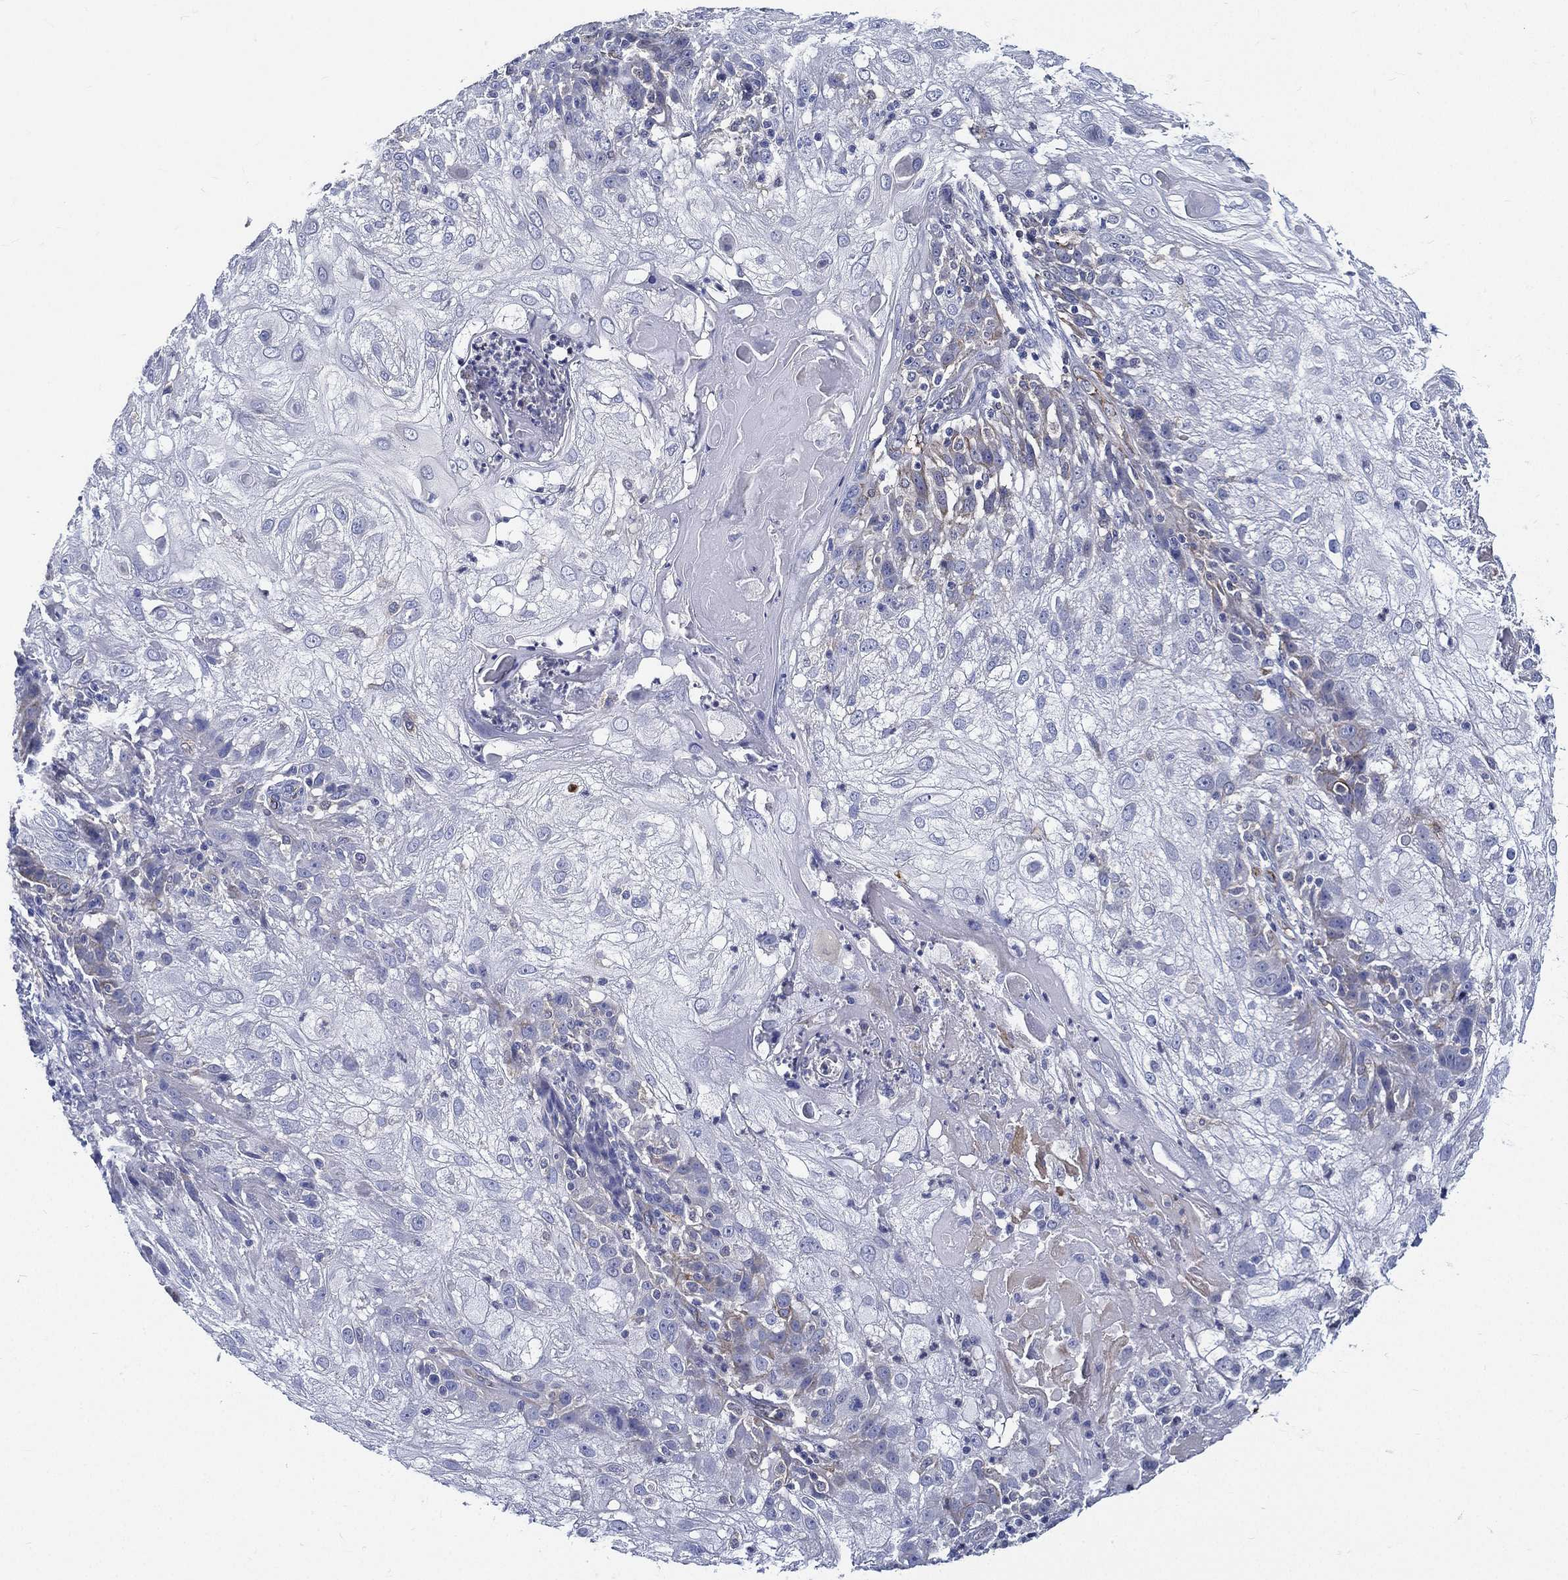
{"staining": {"intensity": "negative", "quantity": "none", "location": "none"}, "tissue": "skin cancer", "cell_type": "Tumor cells", "image_type": "cancer", "snomed": [{"axis": "morphology", "description": "Normal tissue, NOS"}, {"axis": "morphology", "description": "Squamous cell carcinoma, NOS"}, {"axis": "topography", "description": "Skin"}], "caption": "This is an IHC photomicrograph of human squamous cell carcinoma (skin). There is no expression in tumor cells.", "gene": "NEDD9", "patient": {"sex": "female", "age": 83}}